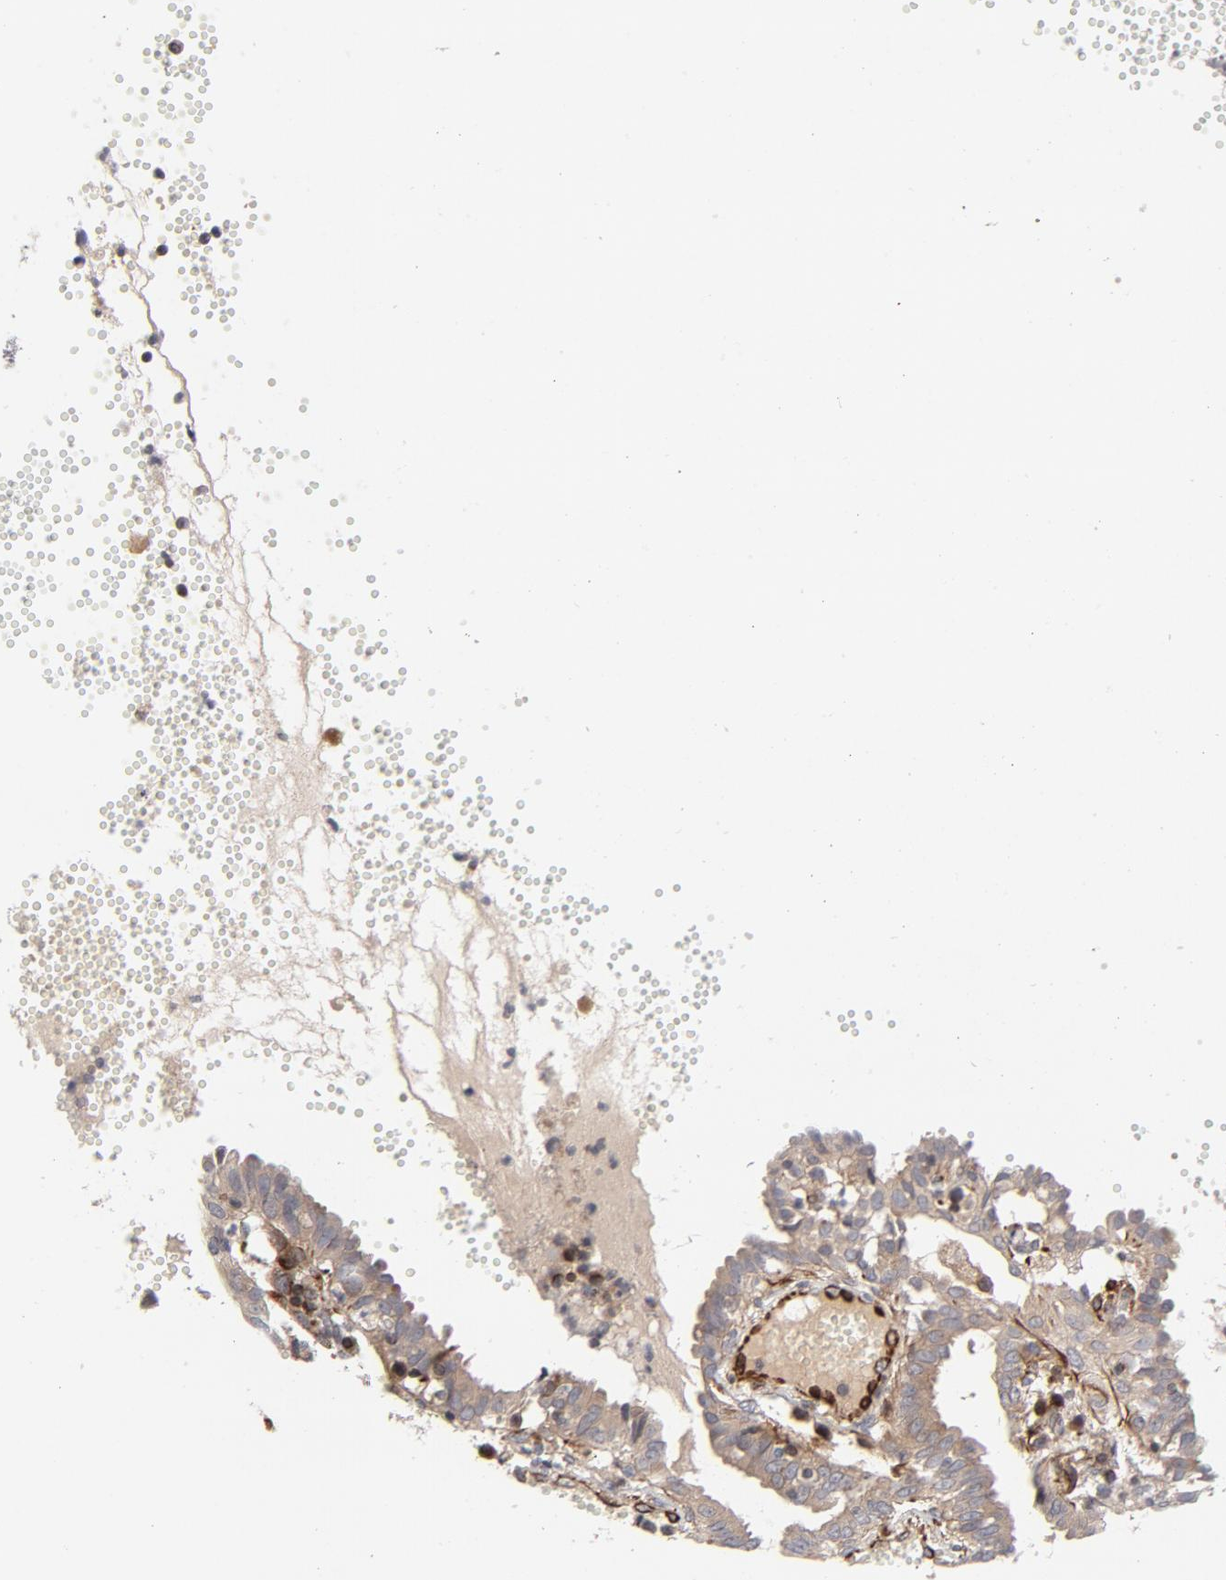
{"staining": {"intensity": "moderate", "quantity": ">75%", "location": "cytoplasmic/membranous"}, "tissue": "endometrial cancer", "cell_type": "Tumor cells", "image_type": "cancer", "snomed": [{"axis": "morphology", "description": "Adenocarcinoma, NOS"}, {"axis": "topography", "description": "Endometrium"}], "caption": "Protein staining by IHC reveals moderate cytoplasmic/membranous staining in about >75% of tumor cells in endometrial cancer (adenocarcinoma). Using DAB (3,3'-diaminobenzidine) (brown) and hematoxylin (blue) stains, captured at high magnification using brightfield microscopy.", "gene": "DNAAF2", "patient": {"sex": "female", "age": 66}}